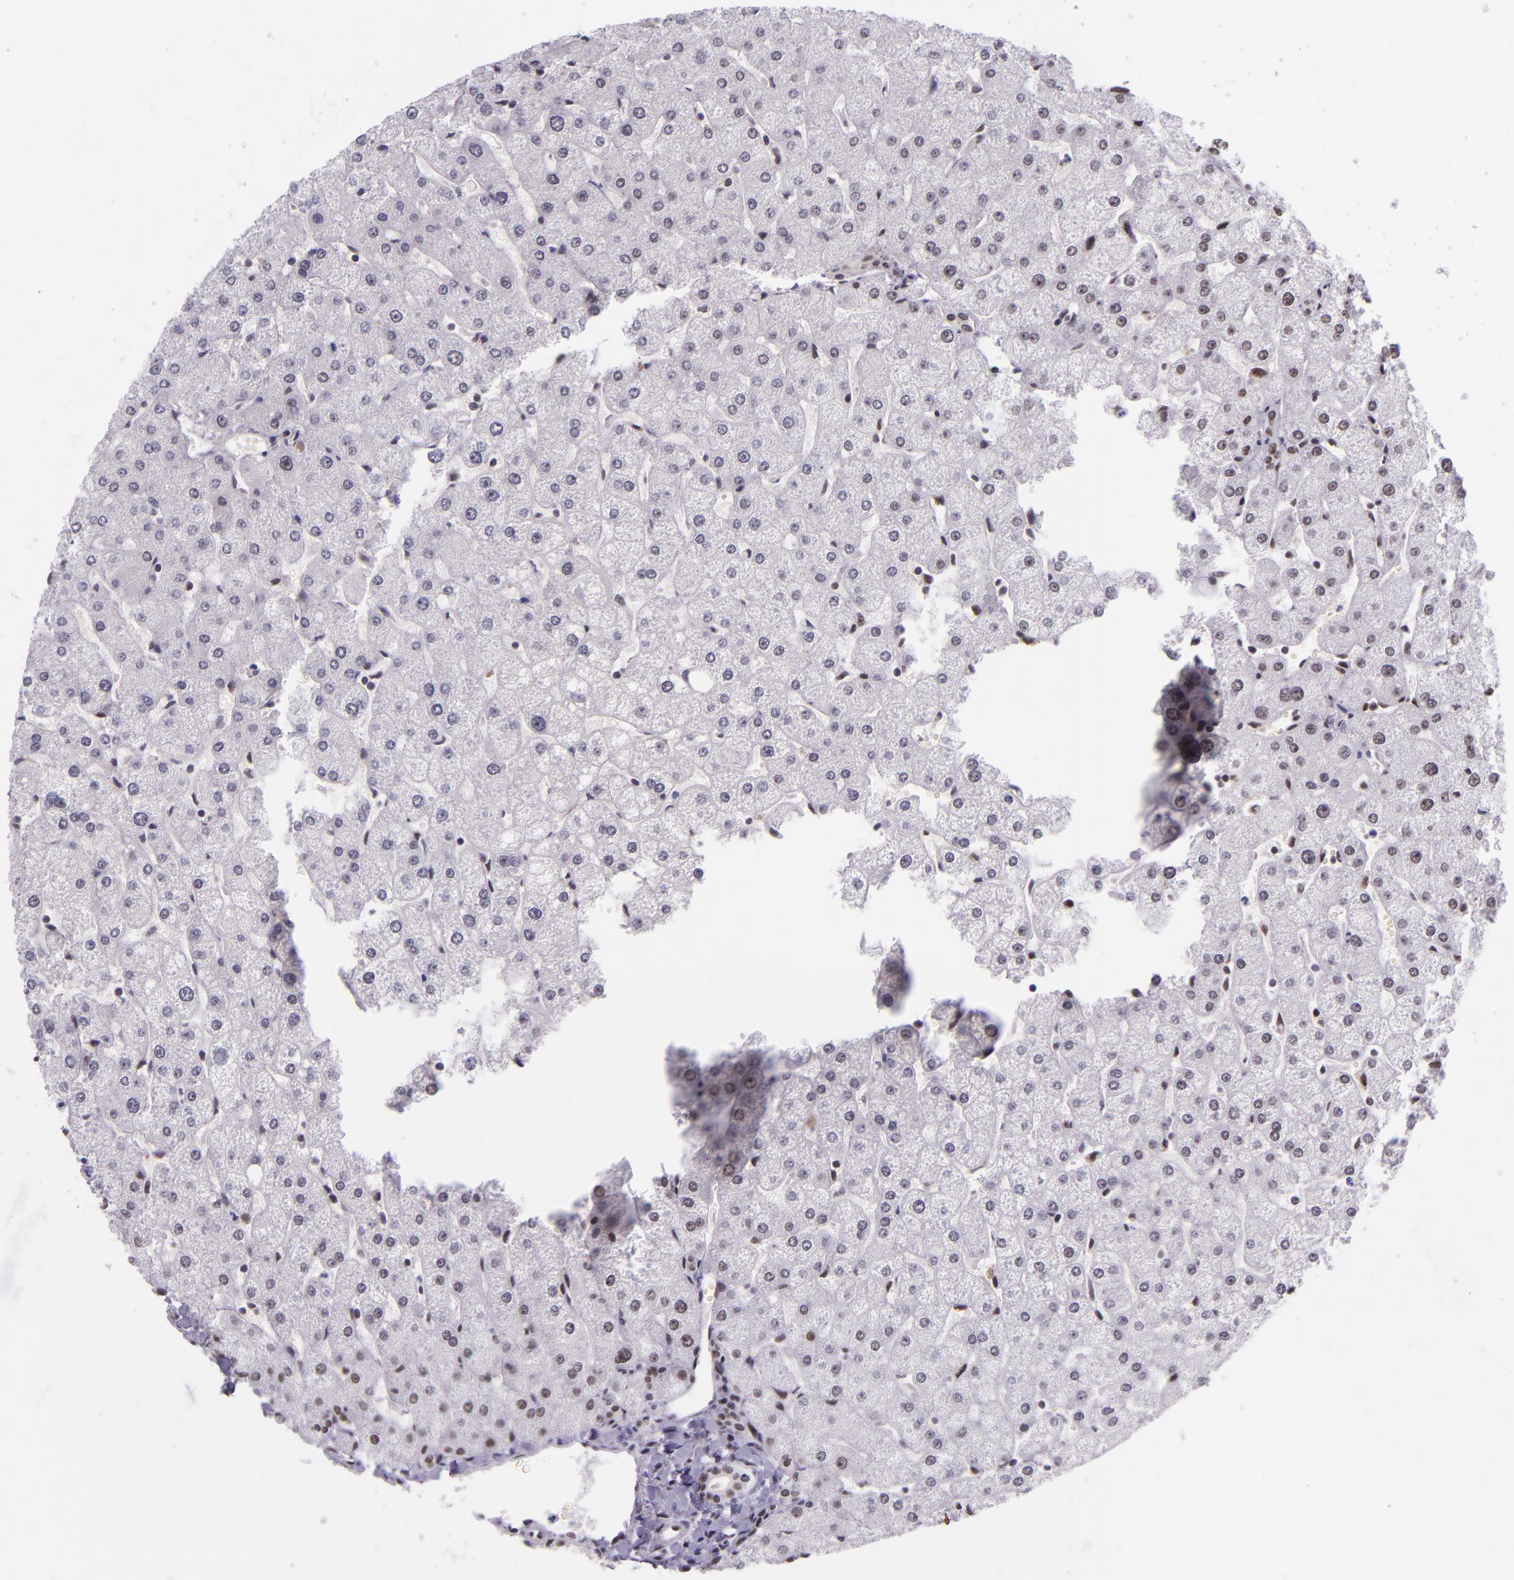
{"staining": {"intensity": "weak", "quantity": "<25%", "location": "nuclear"}, "tissue": "liver", "cell_type": "Cholangiocytes", "image_type": "normal", "snomed": [{"axis": "morphology", "description": "Normal tissue, NOS"}, {"axis": "topography", "description": "Liver"}], "caption": "Histopathology image shows no protein positivity in cholangiocytes of normal liver.", "gene": "GPKOW", "patient": {"sex": "male", "age": 67}}